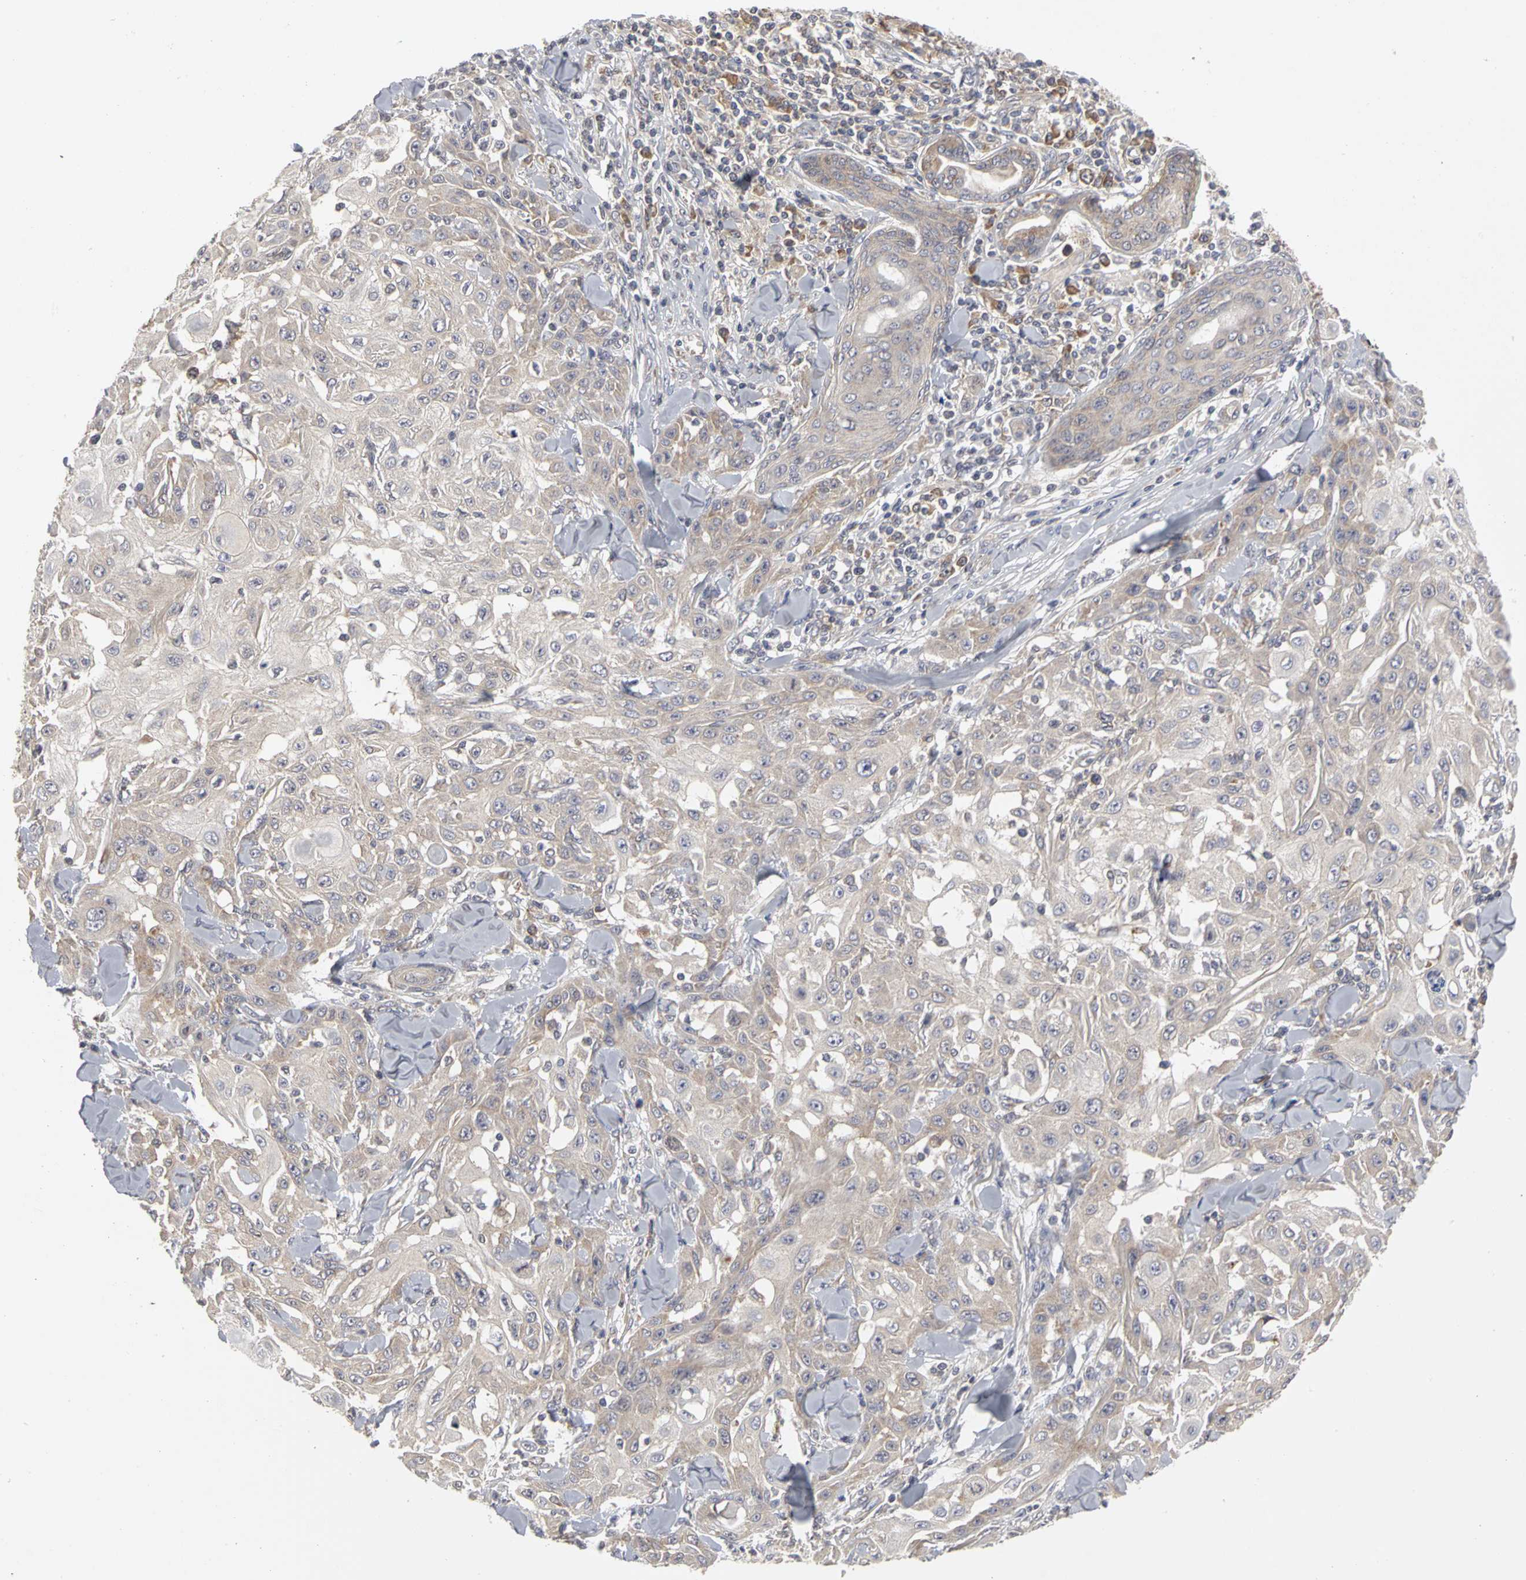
{"staining": {"intensity": "weak", "quantity": "25%-75%", "location": "cytoplasmic/membranous"}, "tissue": "skin cancer", "cell_type": "Tumor cells", "image_type": "cancer", "snomed": [{"axis": "morphology", "description": "Squamous cell carcinoma, NOS"}, {"axis": "topography", "description": "Skin"}], "caption": "Immunohistochemistry (IHC) histopathology image of neoplastic tissue: human skin squamous cell carcinoma stained using immunohistochemistry displays low levels of weak protein expression localized specifically in the cytoplasmic/membranous of tumor cells, appearing as a cytoplasmic/membranous brown color.", "gene": "IRAK1", "patient": {"sex": "male", "age": 24}}